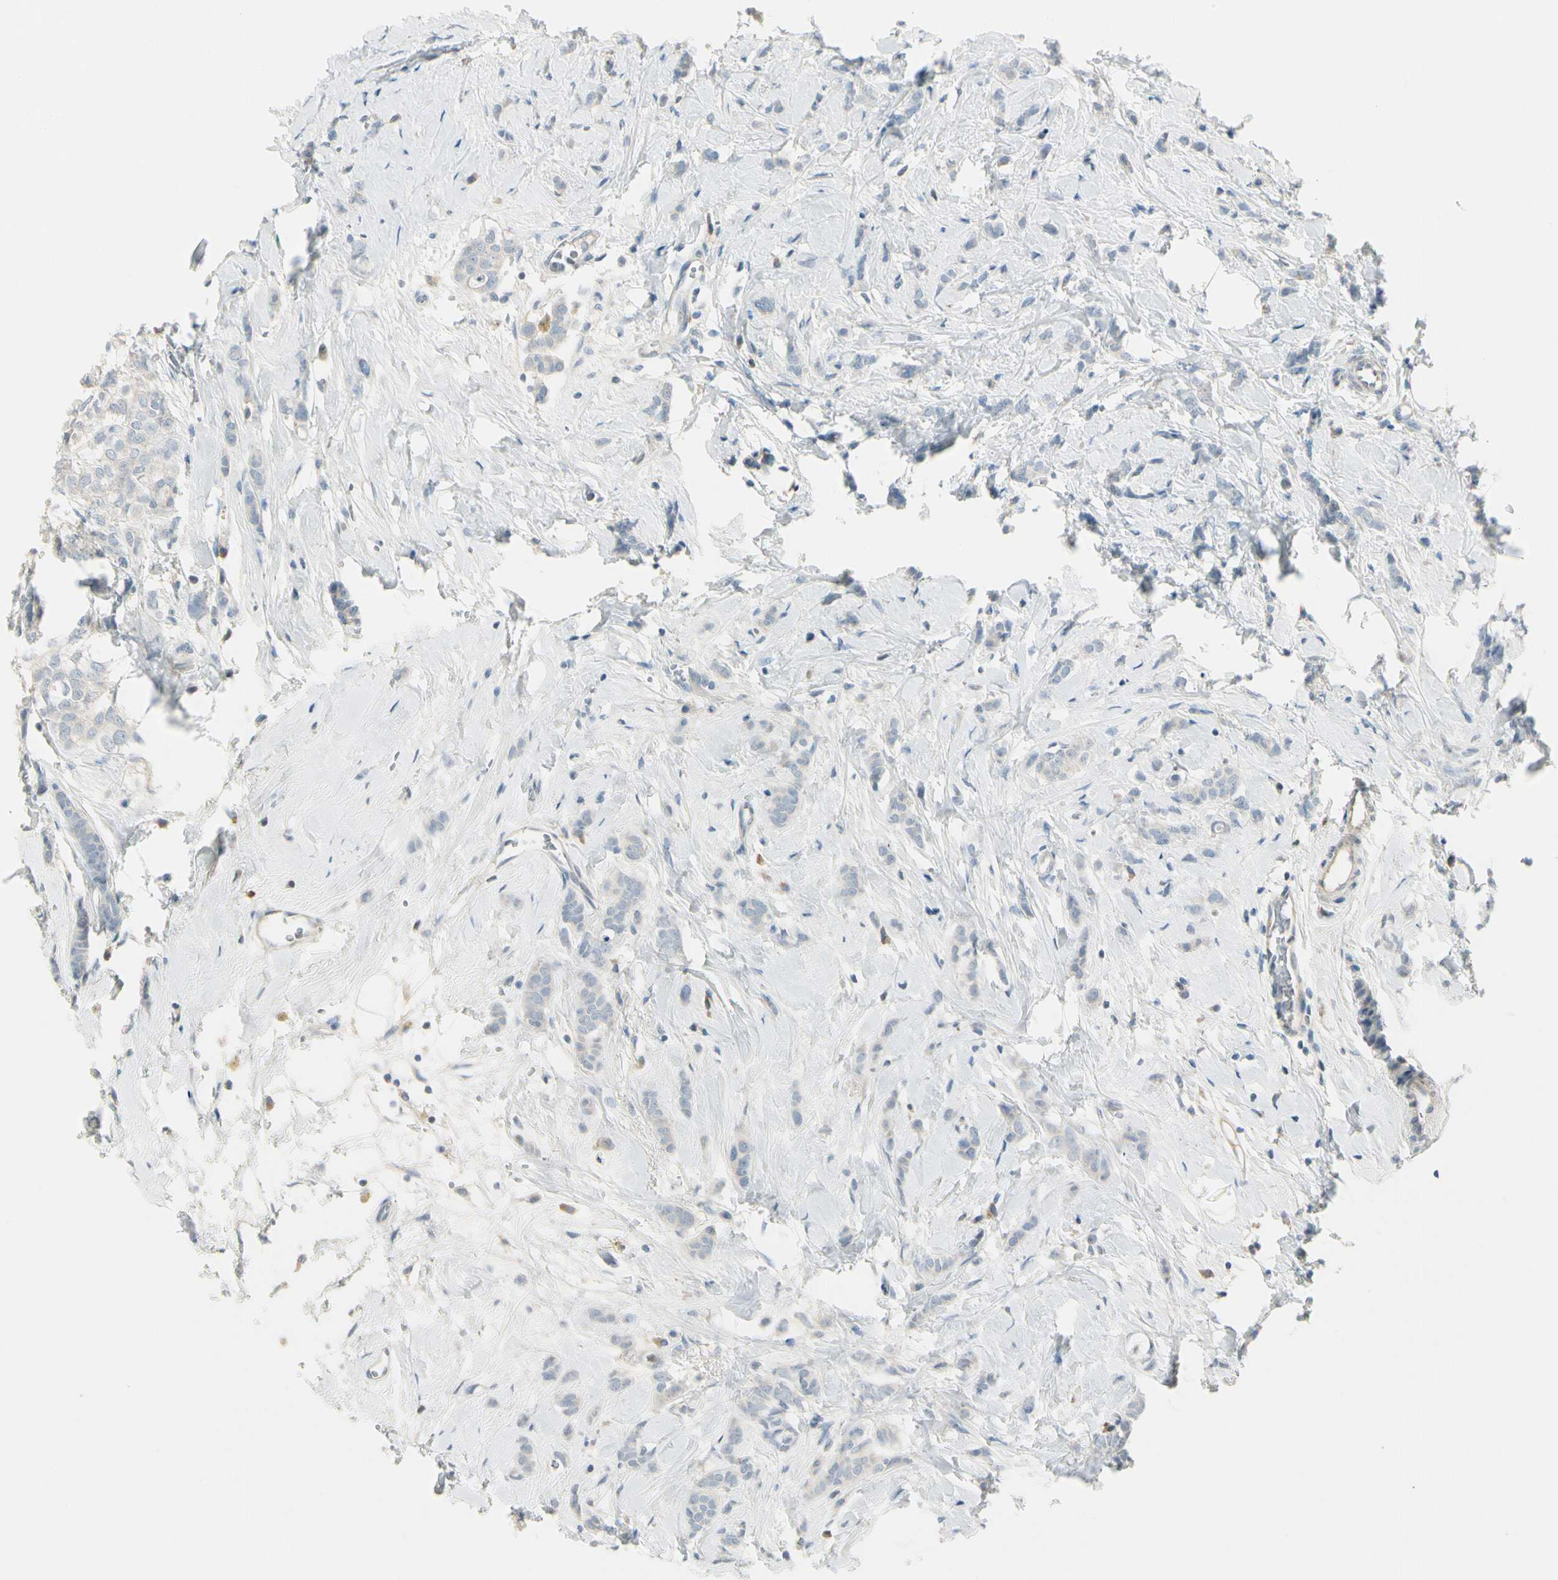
{"staining": {"intensity": "negative", "quantity": "none", "location": "none"}, "tissue": "breast cancer", "cell_type": "Tumor cells", "image_type": "cancer", "snomed": [{"axis": "morphology", "description": "Lobular carcinoma"}, {"axis": "topography", "description": "Breast"}], "caption": "Human breast cancer stained for a protein using immunohistochemistry shows no positivity in tumor cells.", "gene": "CYP2E1", "patient": {"sex": "female", "age": 60}}